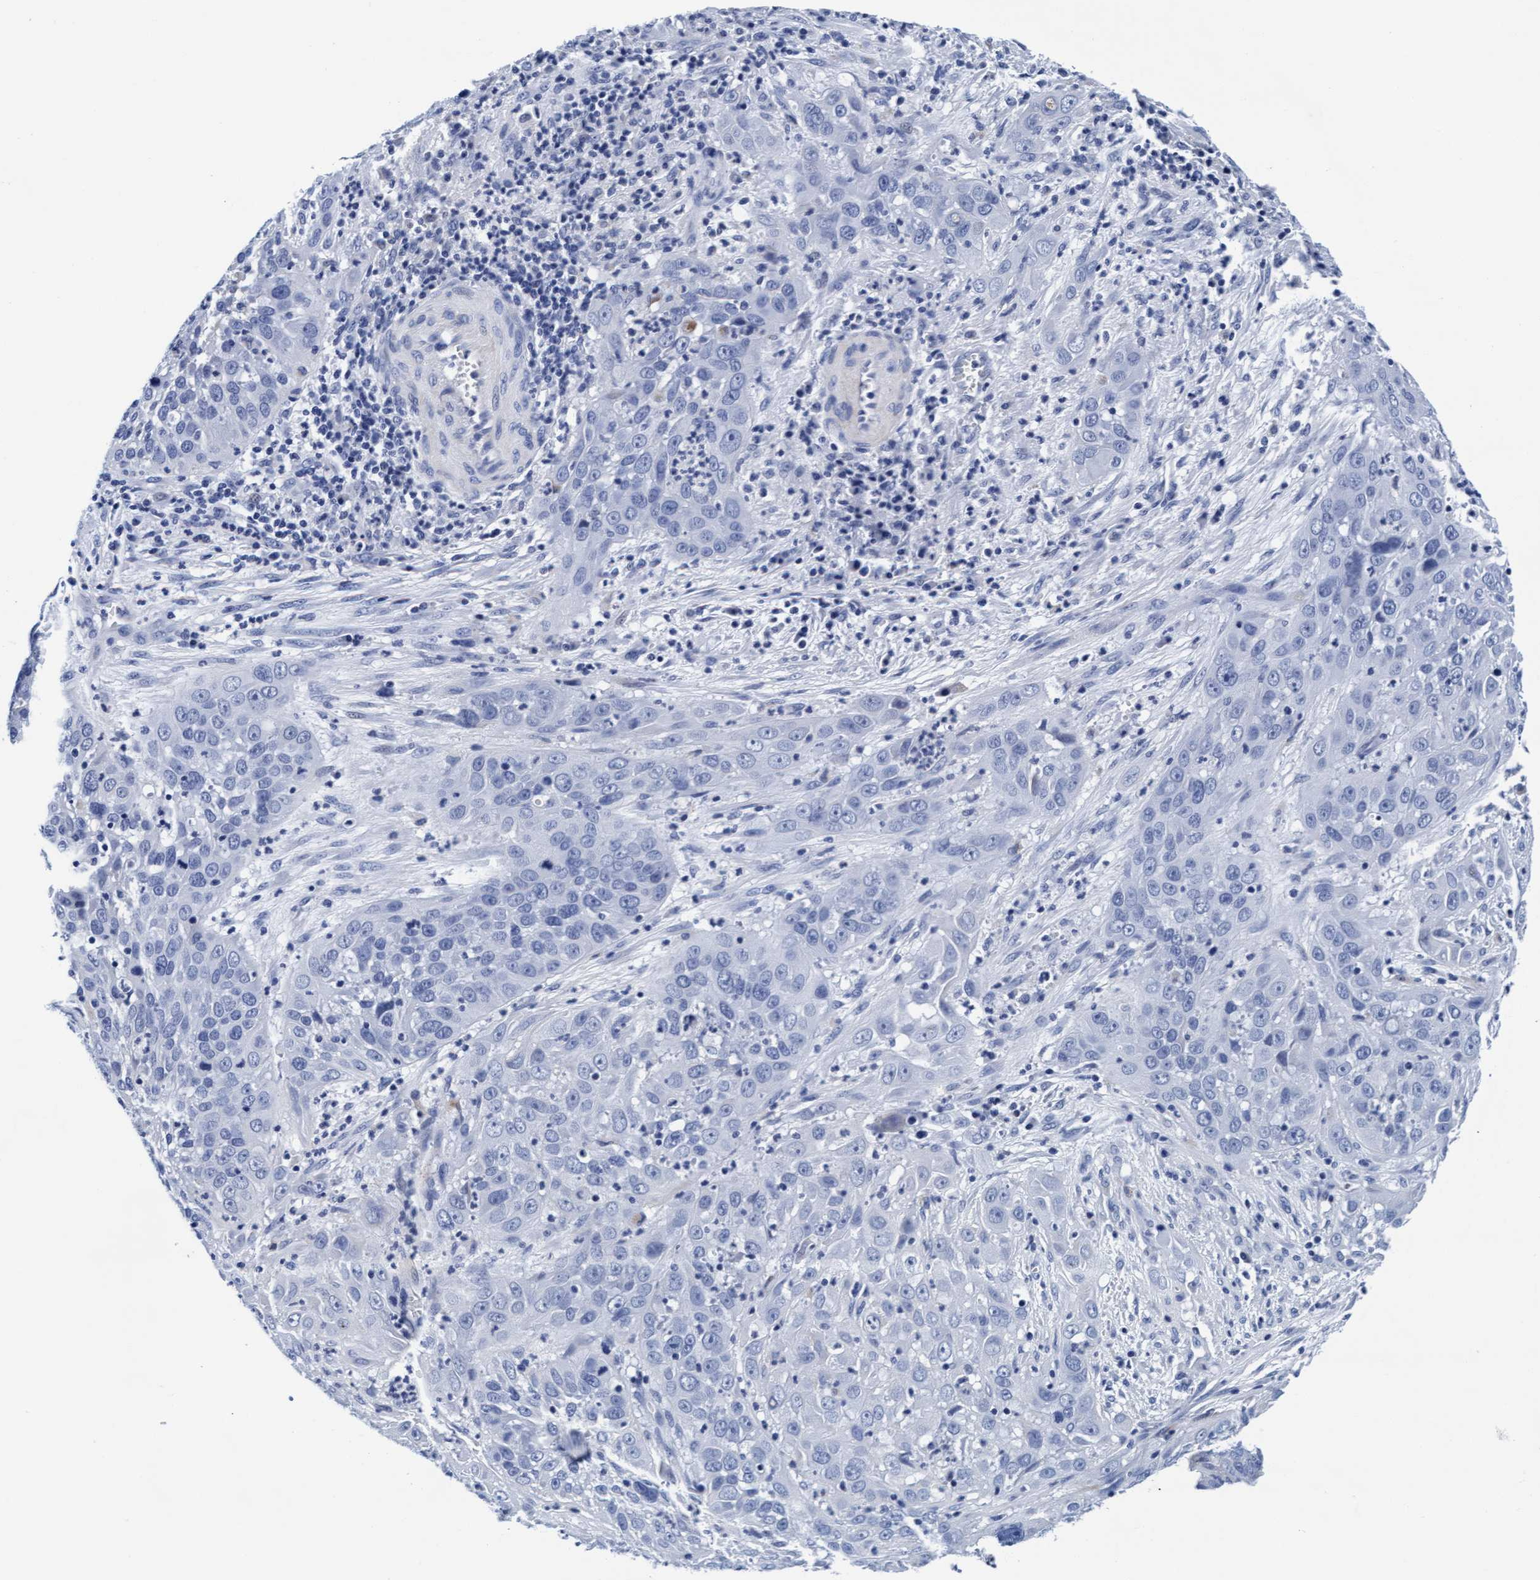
{"staining": {"intensity": "negative", "quantity": "none", "location": "none"}, "tissue": "cervical cancer", "cell_type": "Tumor cells", "image_type": "cancer", "snomed": [{"axis": "morphology", "description": "Squamous cell carcinoma, NOS"}, {"axis": "topography", "description": "Cervix"}], "caption": "DAB immunohistochemical staining of cervical cancer displays no significant expression in tumor cells.", "gene": "ARSG", "patient": {"sex": "female", "age": 32}}